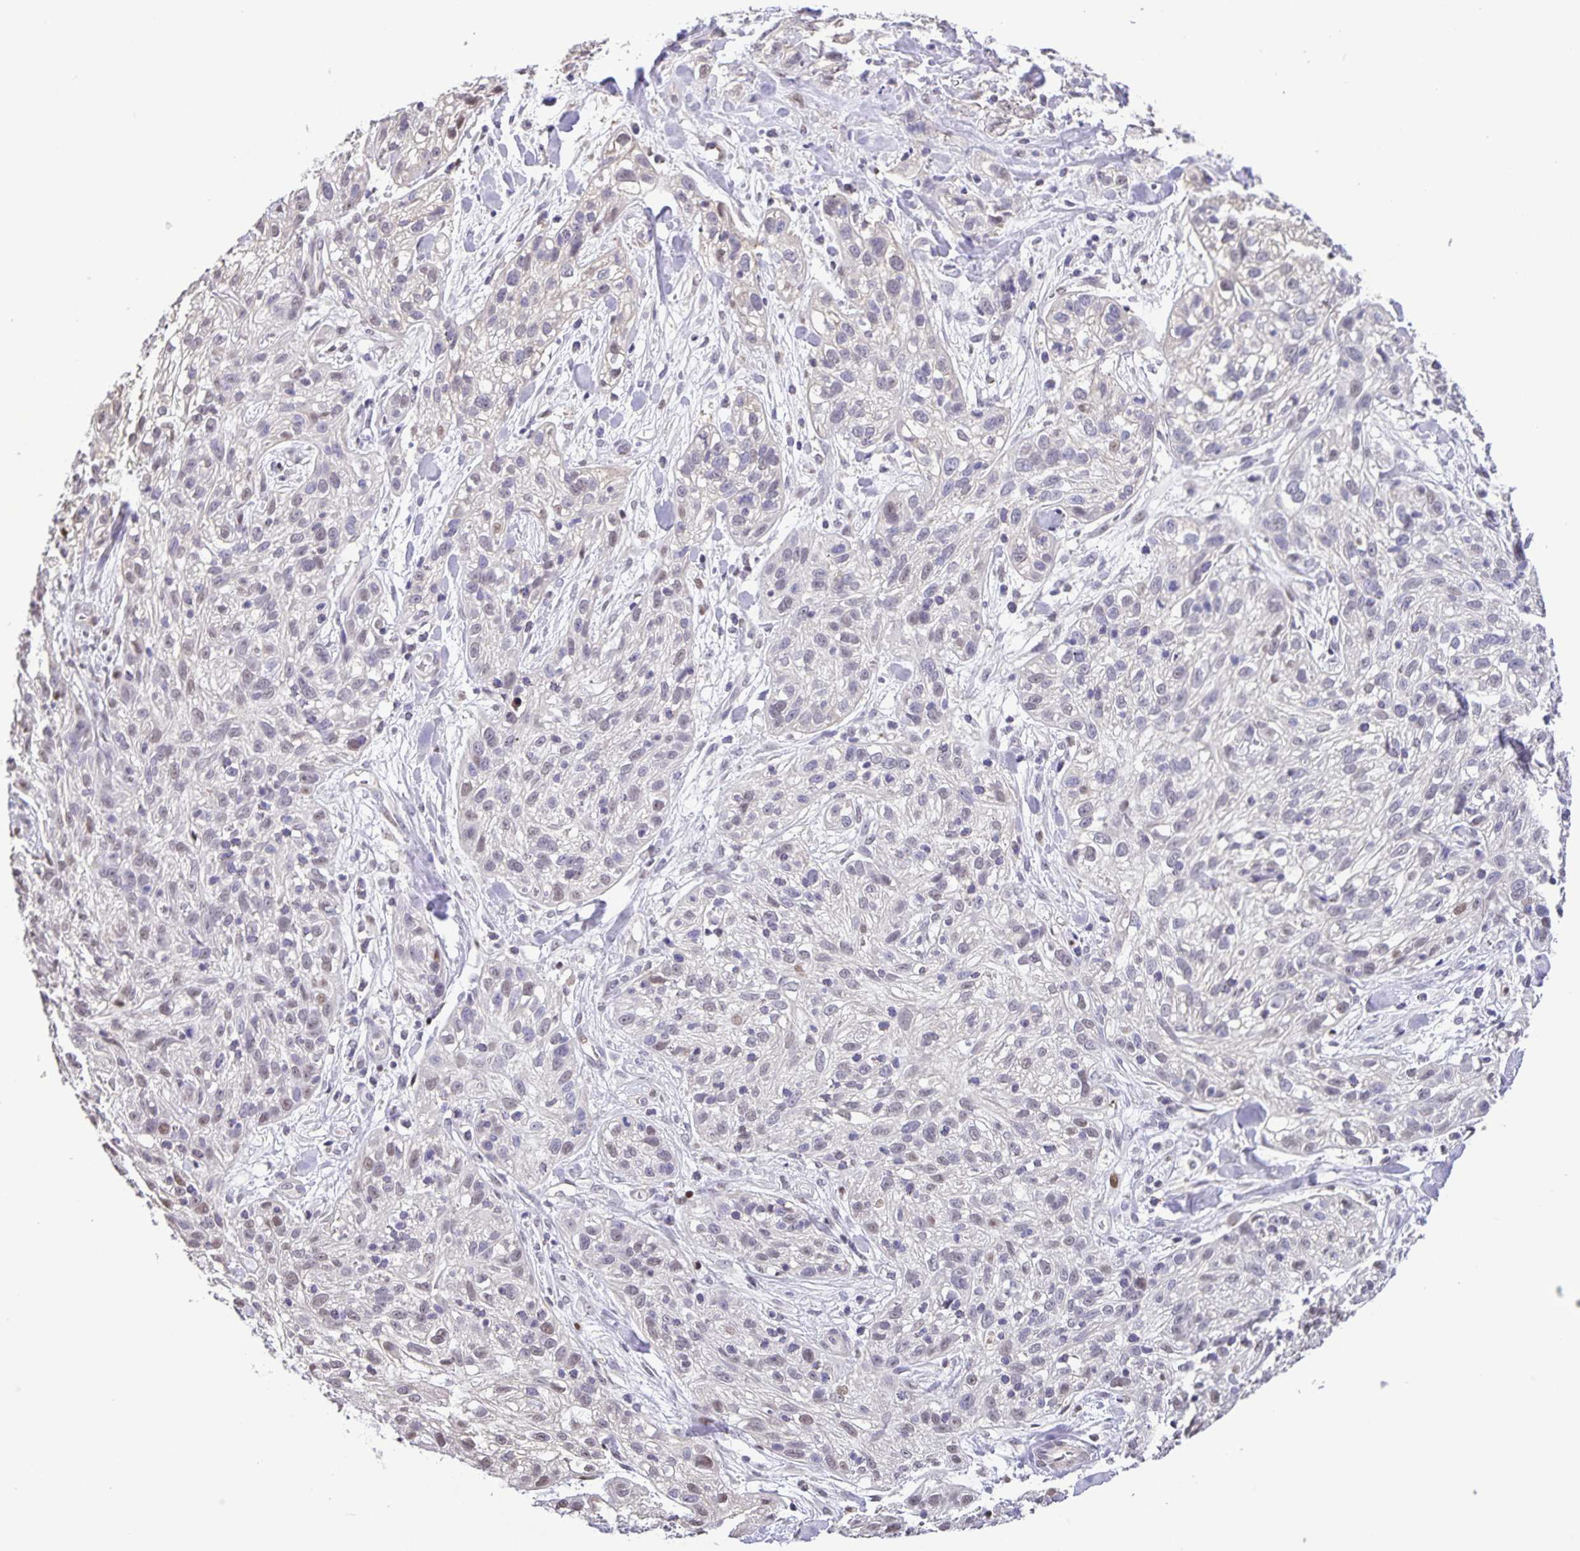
{"staining": {"intensity": "negative", "quantity": "none", "location": "none"}, "tissue": "skin cancer", "cell_type": "Tumor cells", "image_type": "cancer", "snomed": [{"axis": "morphology", "description": "Squamous cell carcinoma, NOS"}, {"axis": "topography", "description": "Skin"}], "caption": "This is an immunohistochemistry image of human skin cancer. There is no staining in tumor cells.", "gene": "ONECUT2", "patient": {"sex": "male", "age": 82}}